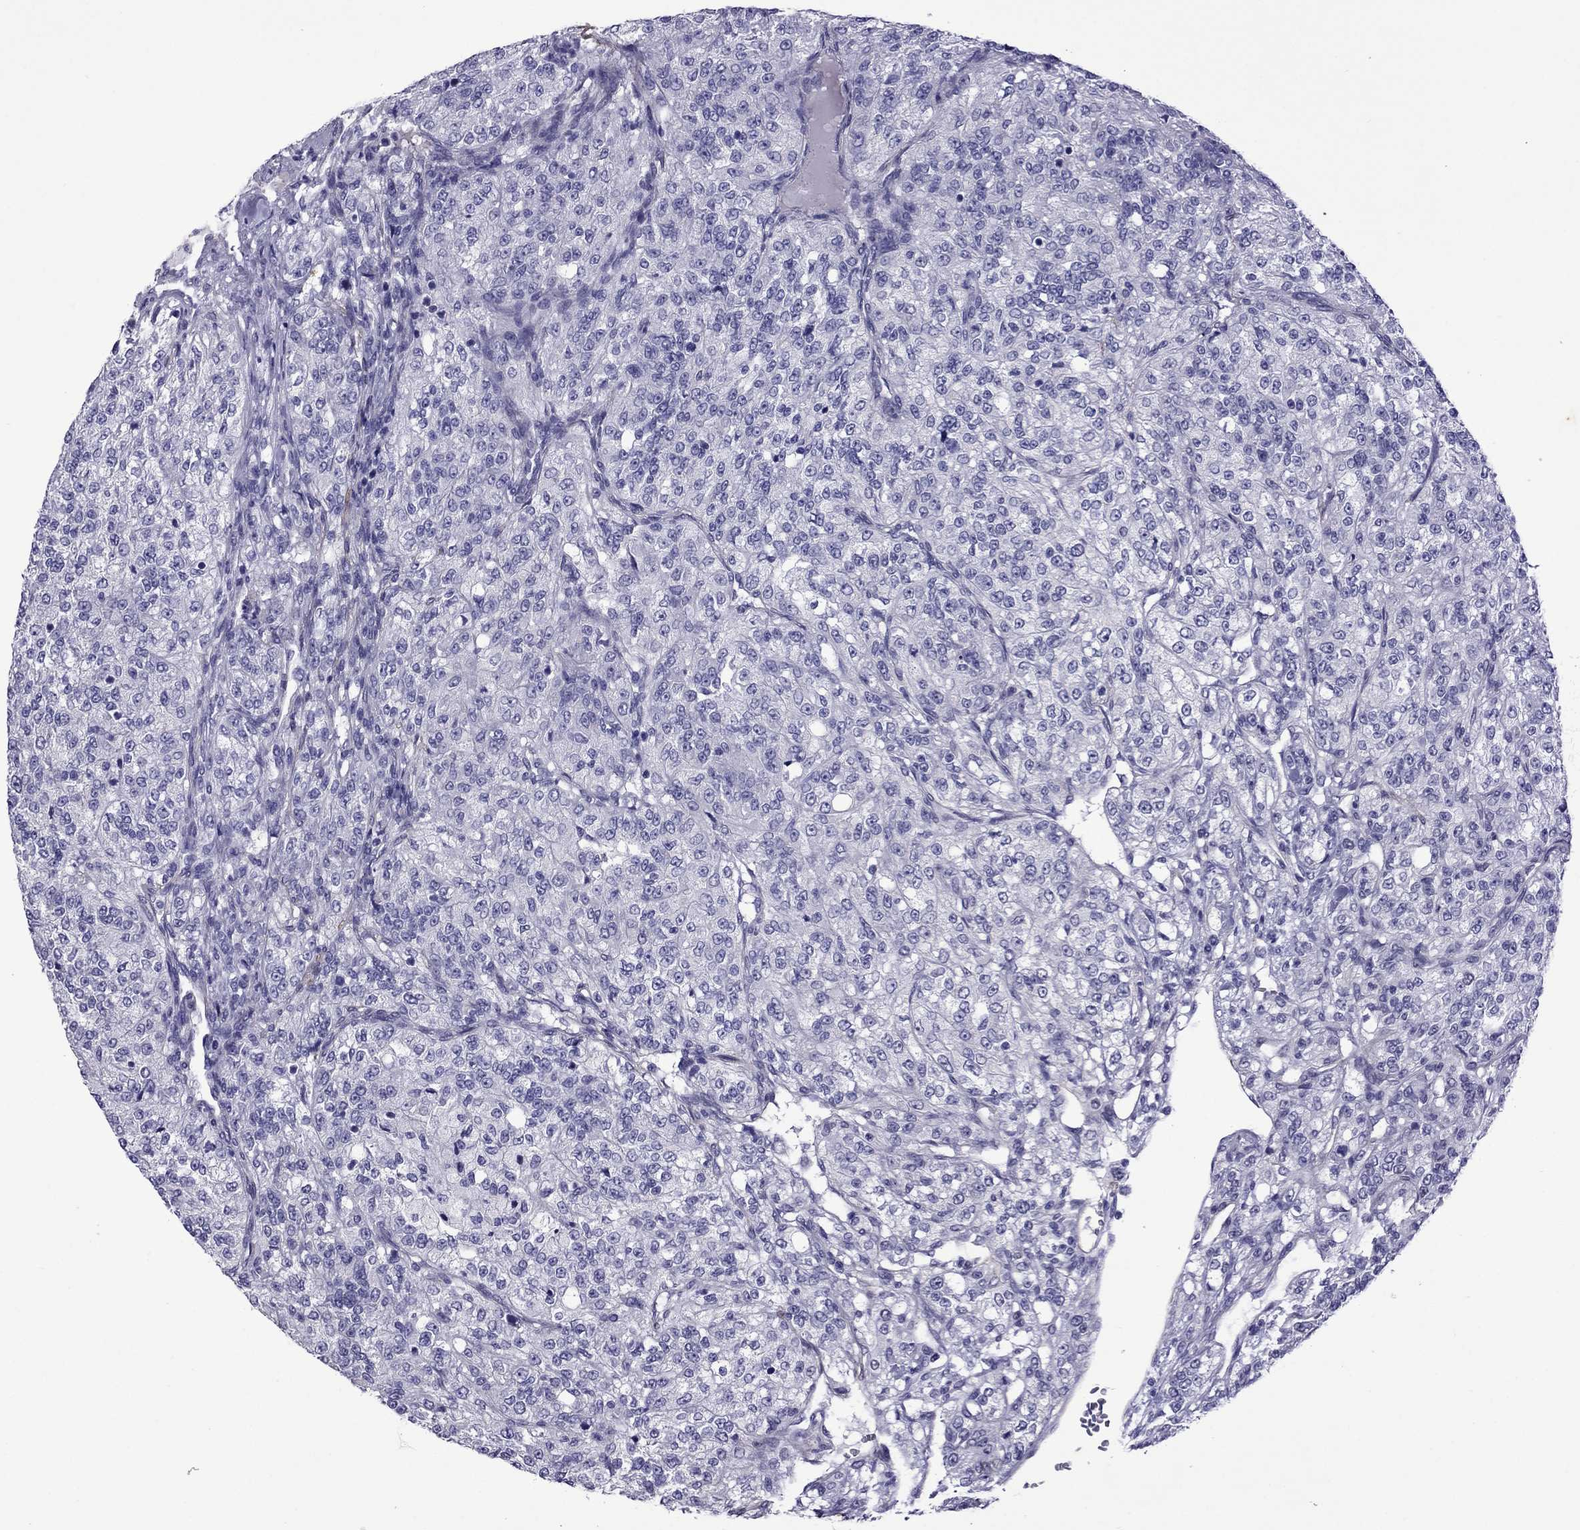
{"staining": {"intensity": "negative", "quantity": "none", "location": "none"}, "tissue": "renal cancer", "cell_type": "Tumor cells", "image_type": "cancer", "snomed": [{"axis": "morphology", "description": "Adenocarcinoma, NOS"}, {"axis": "topography", "description": "Kidney"}], "caption": "Immunohistochemistry (IHC) micrograph of neoplastic tissue: adenocarcinoma (renal) stained with DAB (3,3'-diaminobenzidine) shows no significant protein expression in tumor cells.", "gene": "CHRNA5", "patient": {"sex": "female", "age": 63}}